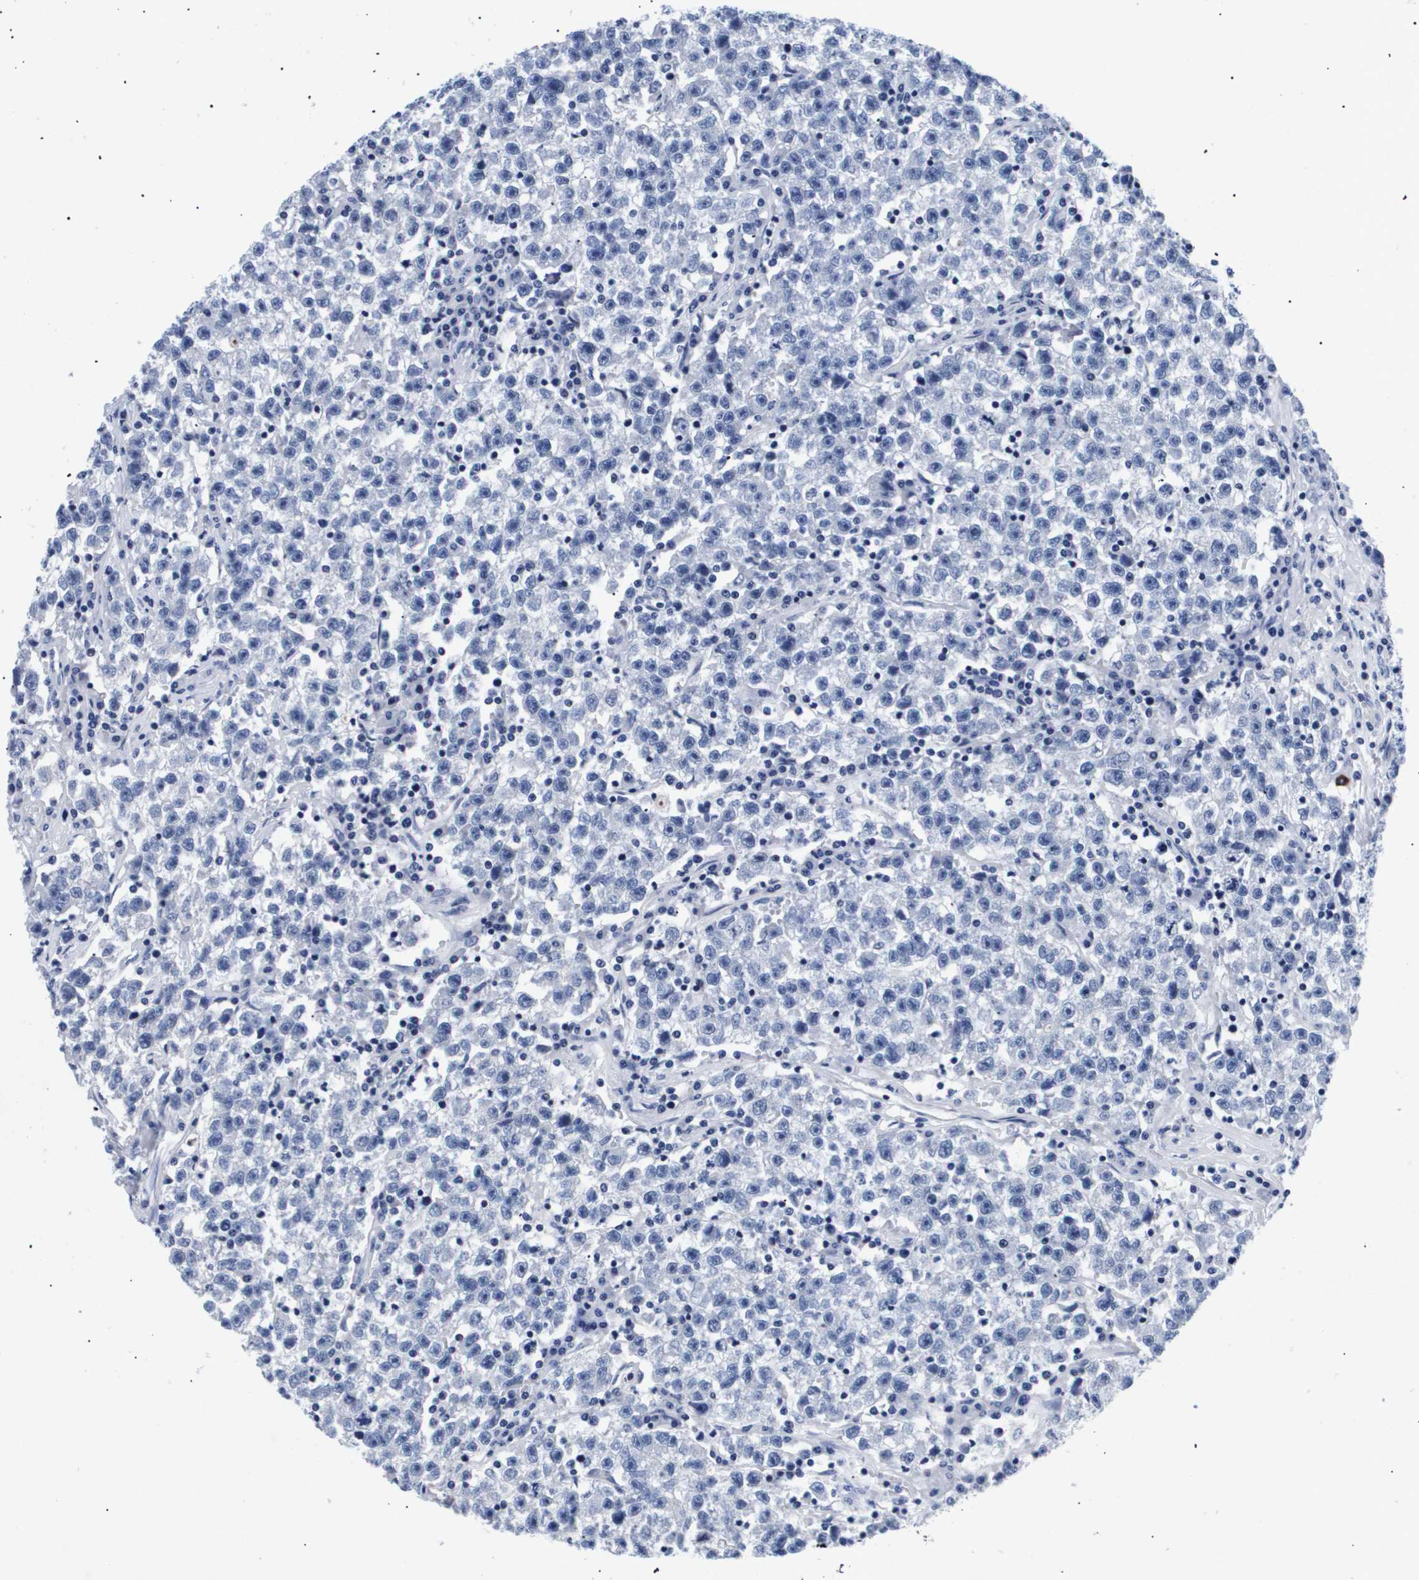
{"staining": {"intensity": "negative", "quantity": "none", "location": "none"}, "tissue": "testis cancer", "cell_type": "Tumor cells", "image_type": "cancer", "snomed": [{"axis": "morphology", "description": "Seminoma, NOS"}, {"axis": "topography", "description": "Testis"}], "caption": "Immunohistochemistry of human seminoma (testis) shows no positivity in tumor cells.", "gene": "SHD", "patient": {"sex": "male", "age": 22}}